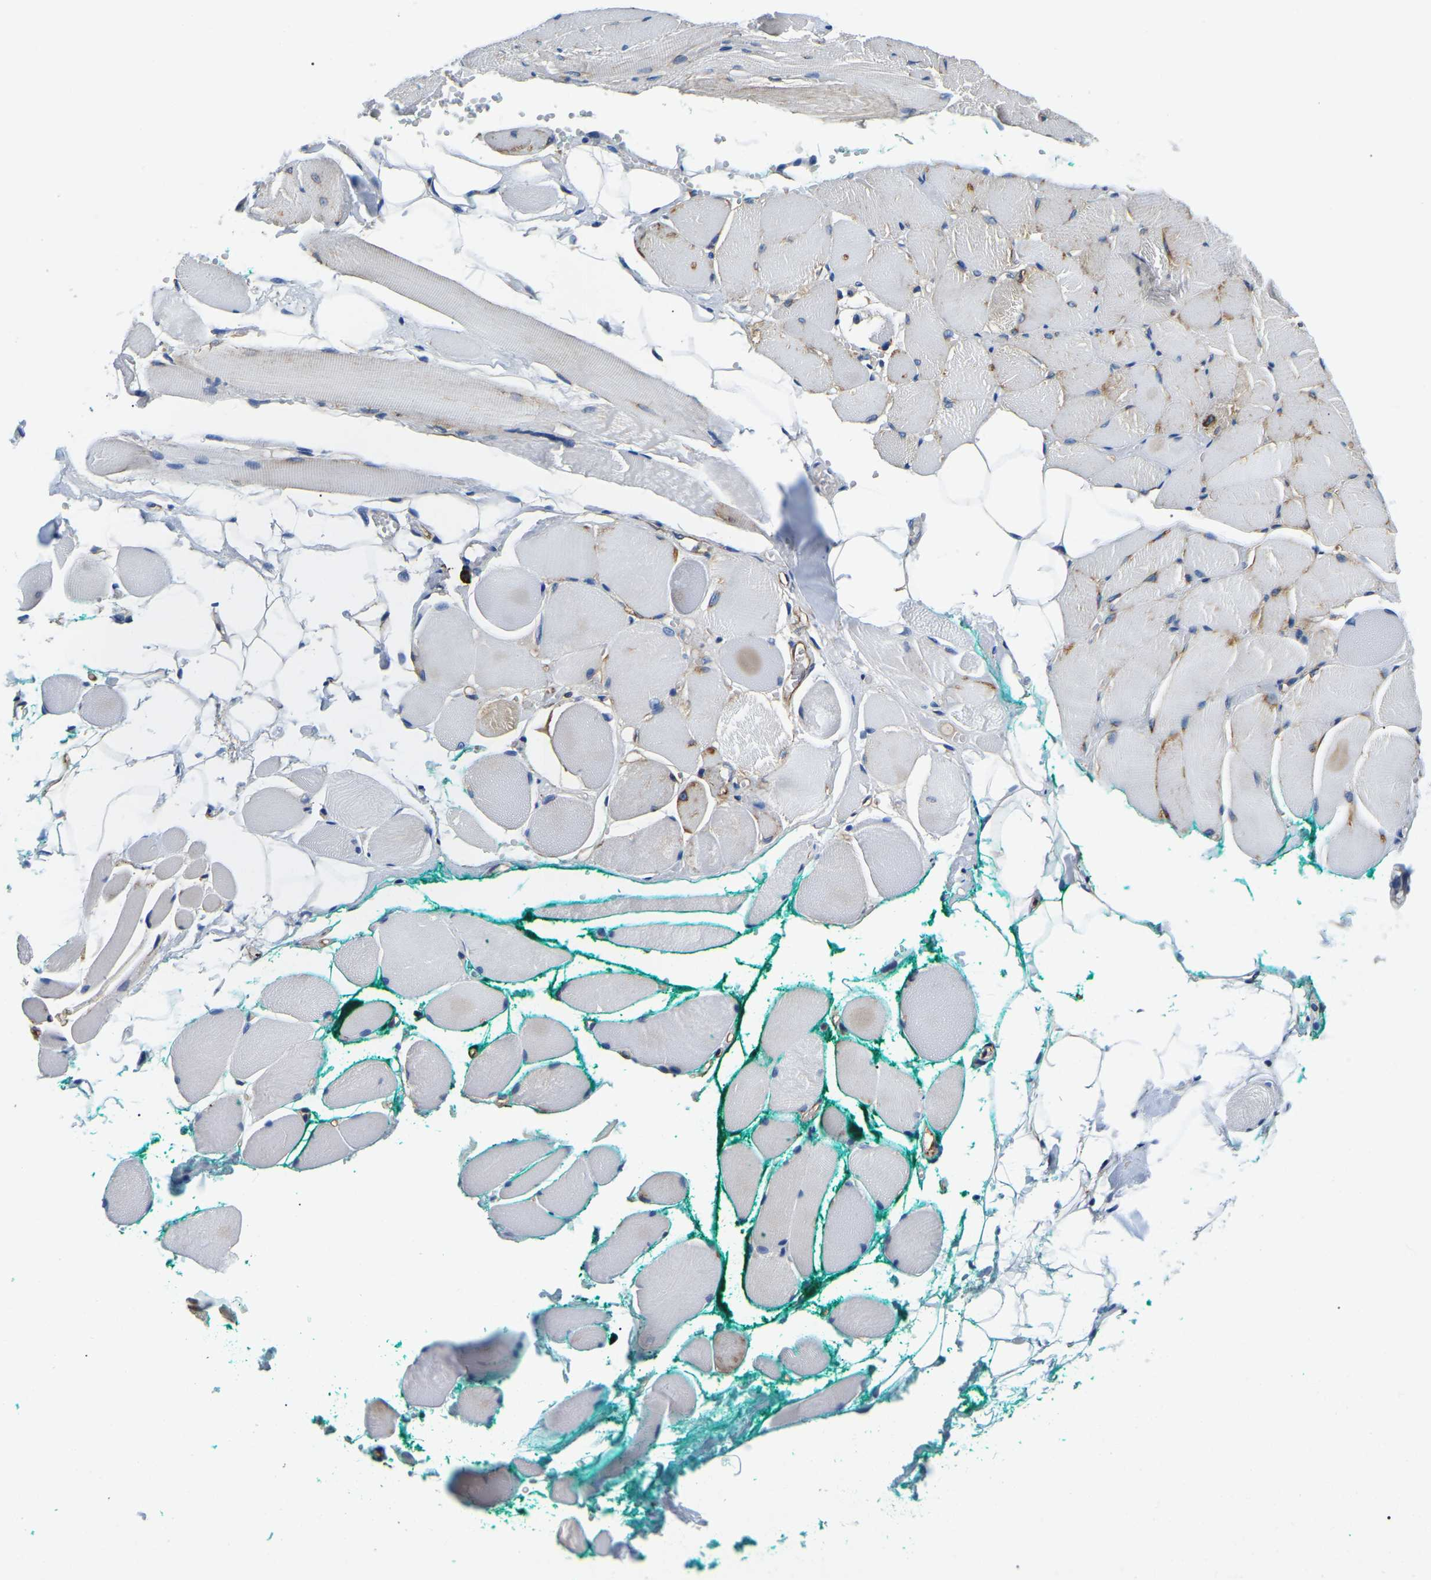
{"staining": {"intensity": "moderate", "quantity": "<25%", "location": "cytoplasmic/membranous"}, "tissue": "skeletal muscle", "cell_type": "Myocytes", "image_type": "normal", "snomed": [{"axis": "morphology", "description": "Normal tissue, NOS"}, {"axis": "topography", "description": "Skeletal muscle"}, {"axis": "topography", "description": "Peripheral nerve tissue"}], "caption": "Immunohistochemical staining of benign skeletal muscle displays <25% levels of moderate cytoplasmic/membranous protein expression in approximately <25% of myocytes.", "gene": "DUSP8", "patient": {"sex": "female", "age": 84}}